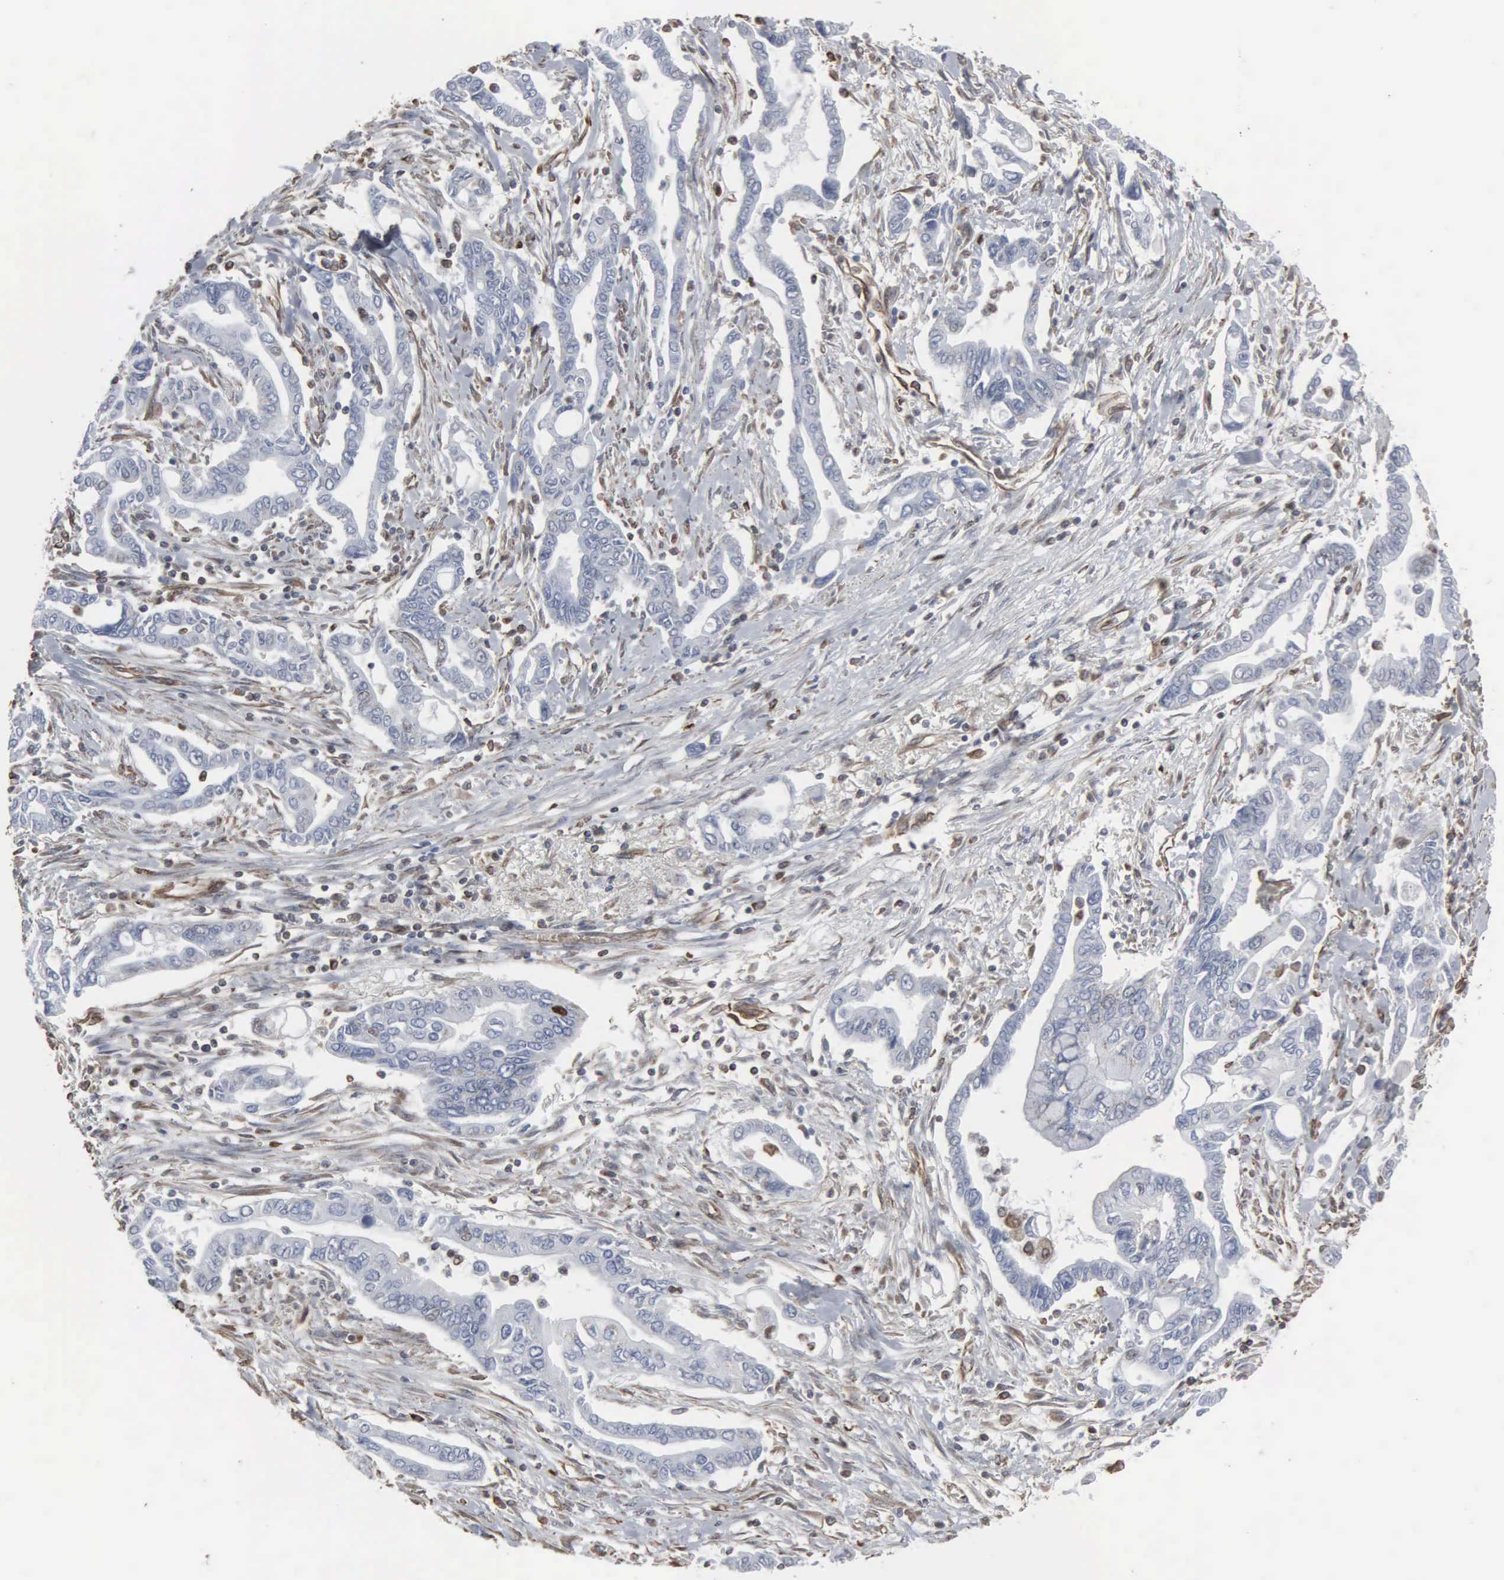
{"staining": {"intensity": "weak", "quantity": "<25%", "location": "cytoplasmic/membranous,nuclear"}, "tissue": "pancreatic cancer", "cell_type": "Tumor cells", "image_type": "cancer", "snomed": [{"axis": "morphology", "description": "Adenocarcinoma, NOS"}, {"axis": "topography", "description": "Pancreas"}], "caption": "IHC of pancreatic cancer (adenocarcinoma) exhibits no staining in tumor cells.", "gene": "CCNE1", "patient": {"sex": "female", "age": 57}}